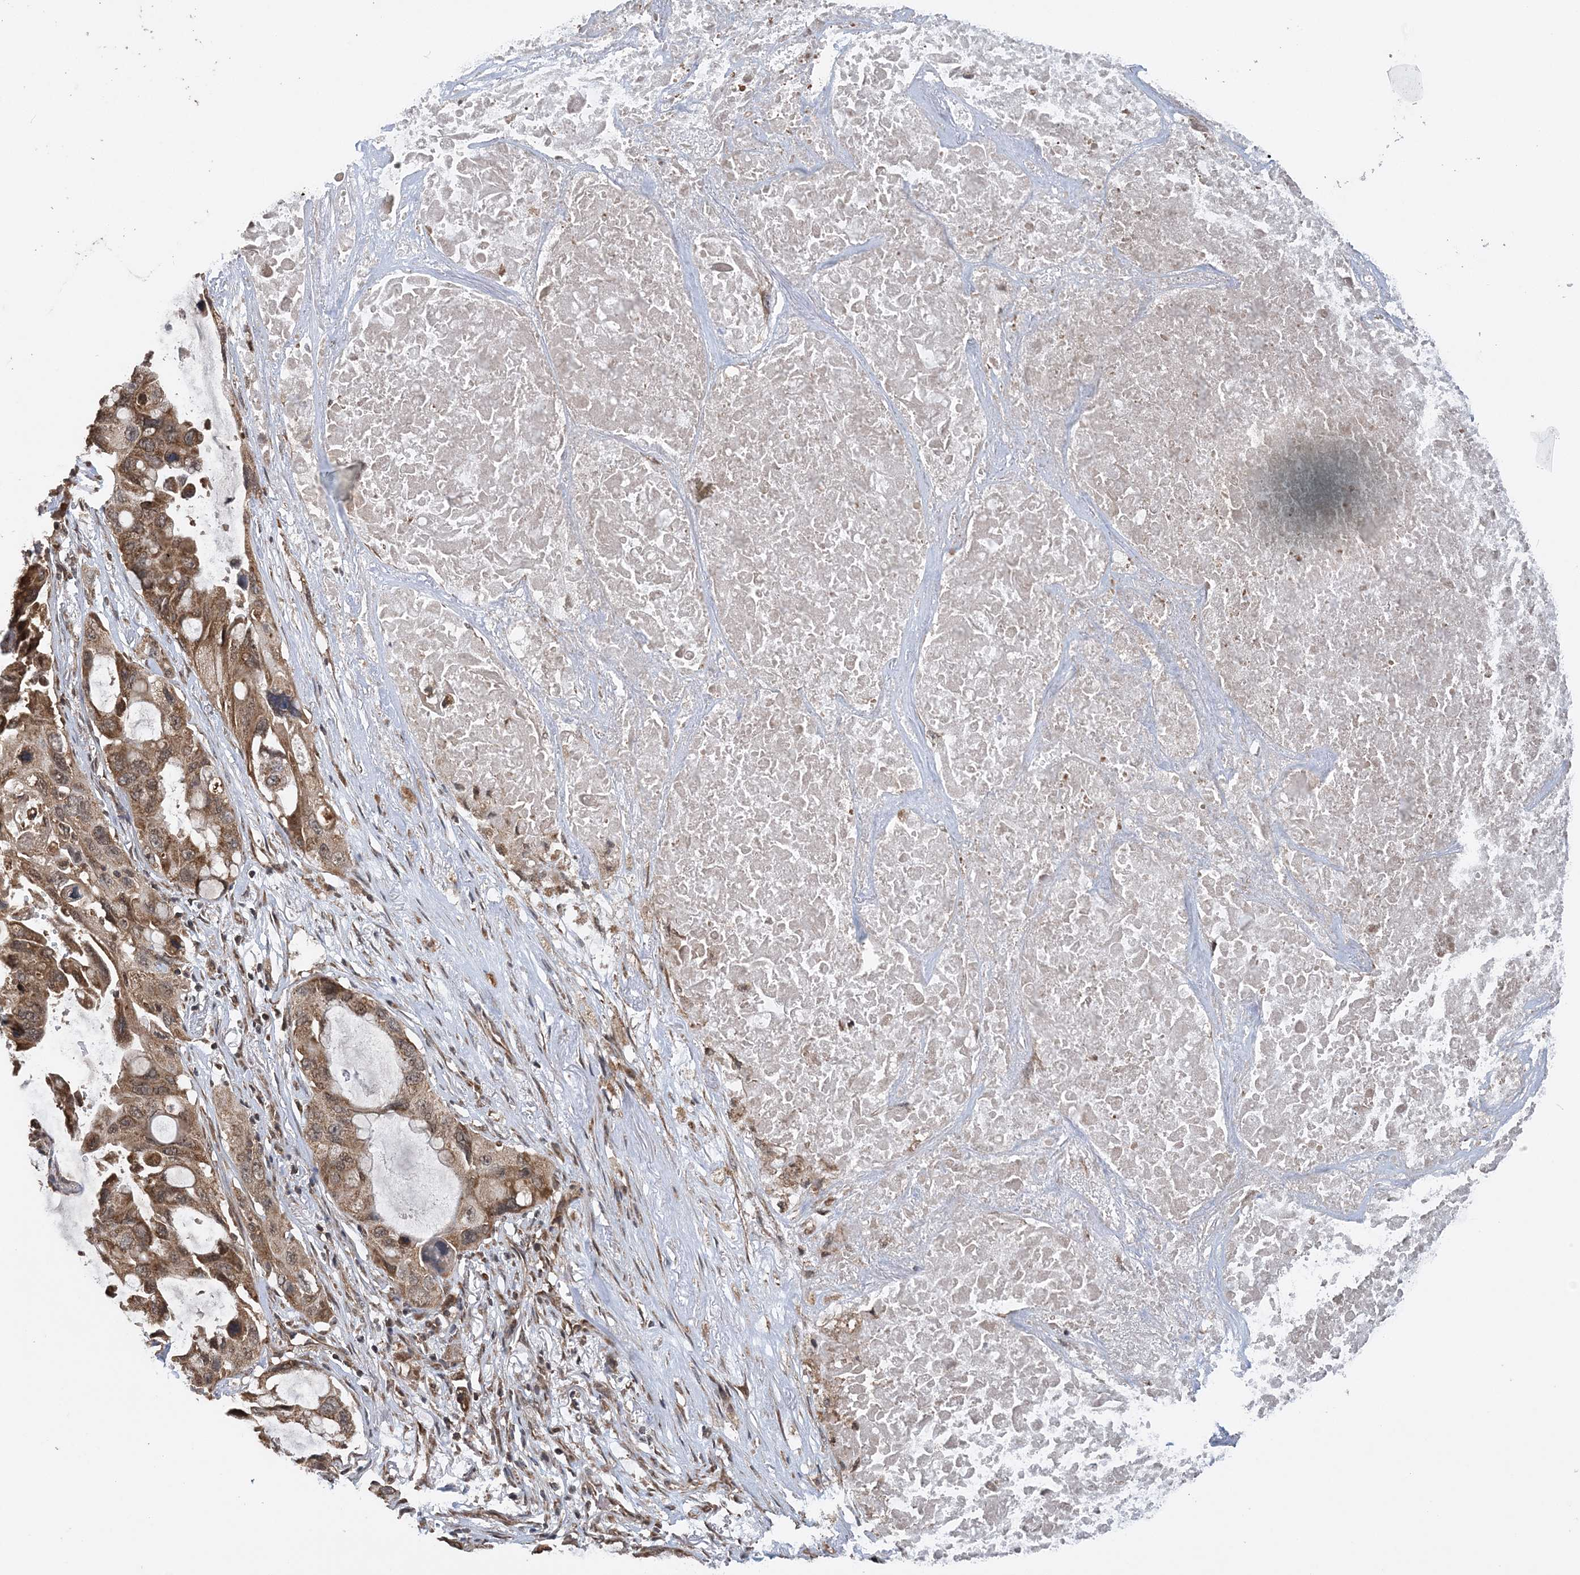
{"staining": {"intensity": "moderate", "quantity": ">75%", "location": "cytoplasmic/membranous,nuclear"}, "tissue": "lung cancer", "cell_type": "Tumor cells", "image_type": "cancer", "snomed": [{"axis": "morphology", "description": "Squamous cell carcinoma, NOS"}, {"axis": "topography", "description": "Lung"}], "caption": "Lung cancer (squamous cell carcinoma) tissue reveals moderate cytoplasmic/membranous and nuclear staining in approximately >75% of tumor cells The protein is shown in brown color, while the nuclei are stained blue.", "gene": "PCBP1", "patient": {"sex": "female", "age": 73}}